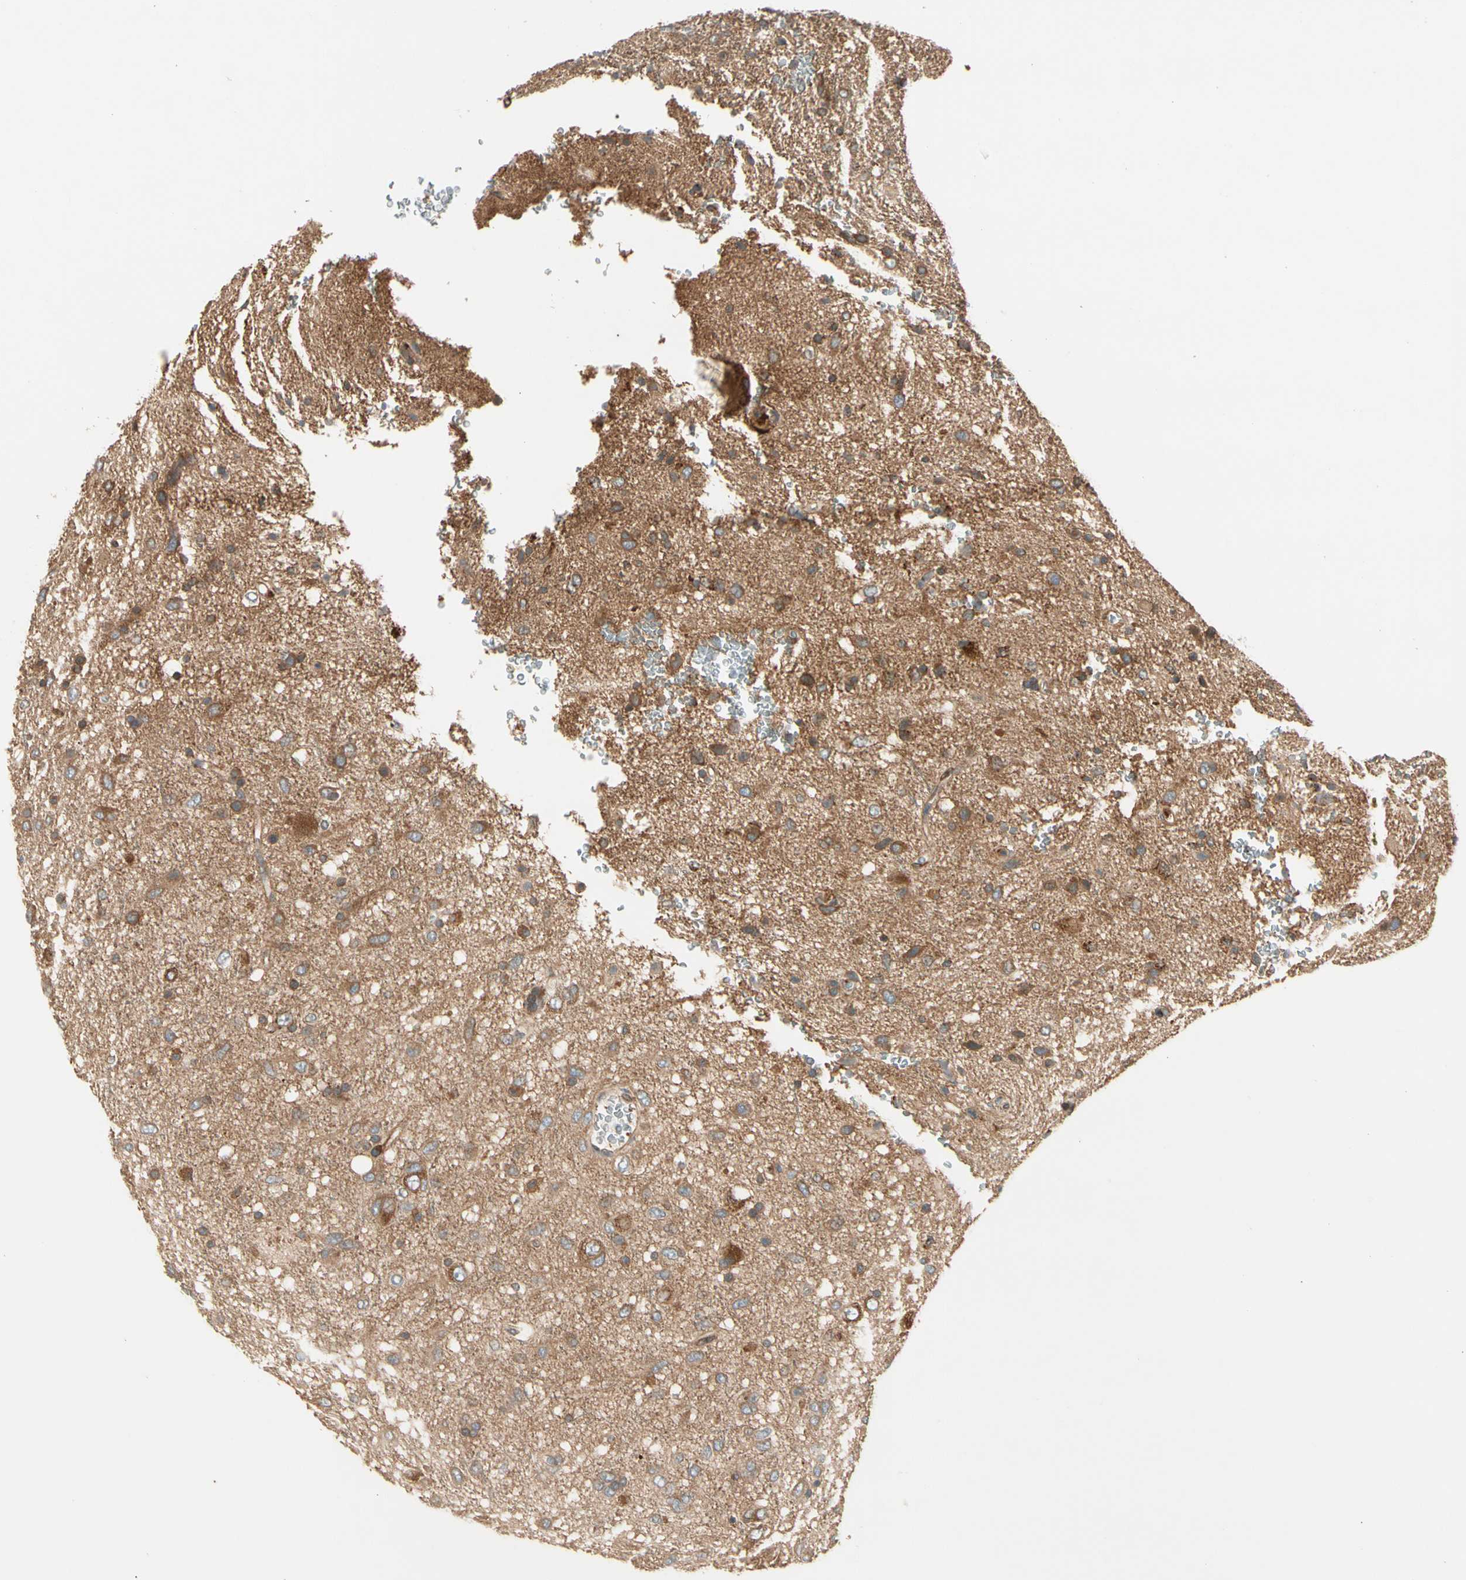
{"staining": {"intensity": "moderate", "quantity": "25%-75%", "location": "cytoplasmic/membranous"}, "tissue": "glioma", "cell_type": "Tumor cells", "image_type": "cancer", "snomed": [{"axis": "morphology", "description": "Glioma, malignant, Low grade"}, {"axis": "topography", "description": "Brain"}], "caption": "Immunohistochemistry (IHC) image of glioma stained for a protein (brown), which shows medium levels of moderate cytoplasmic/membranous expression in about 25%-75% of tumor cells.", "gene": "ROCK2", "patient": {"sex": "male", "age": 77}}